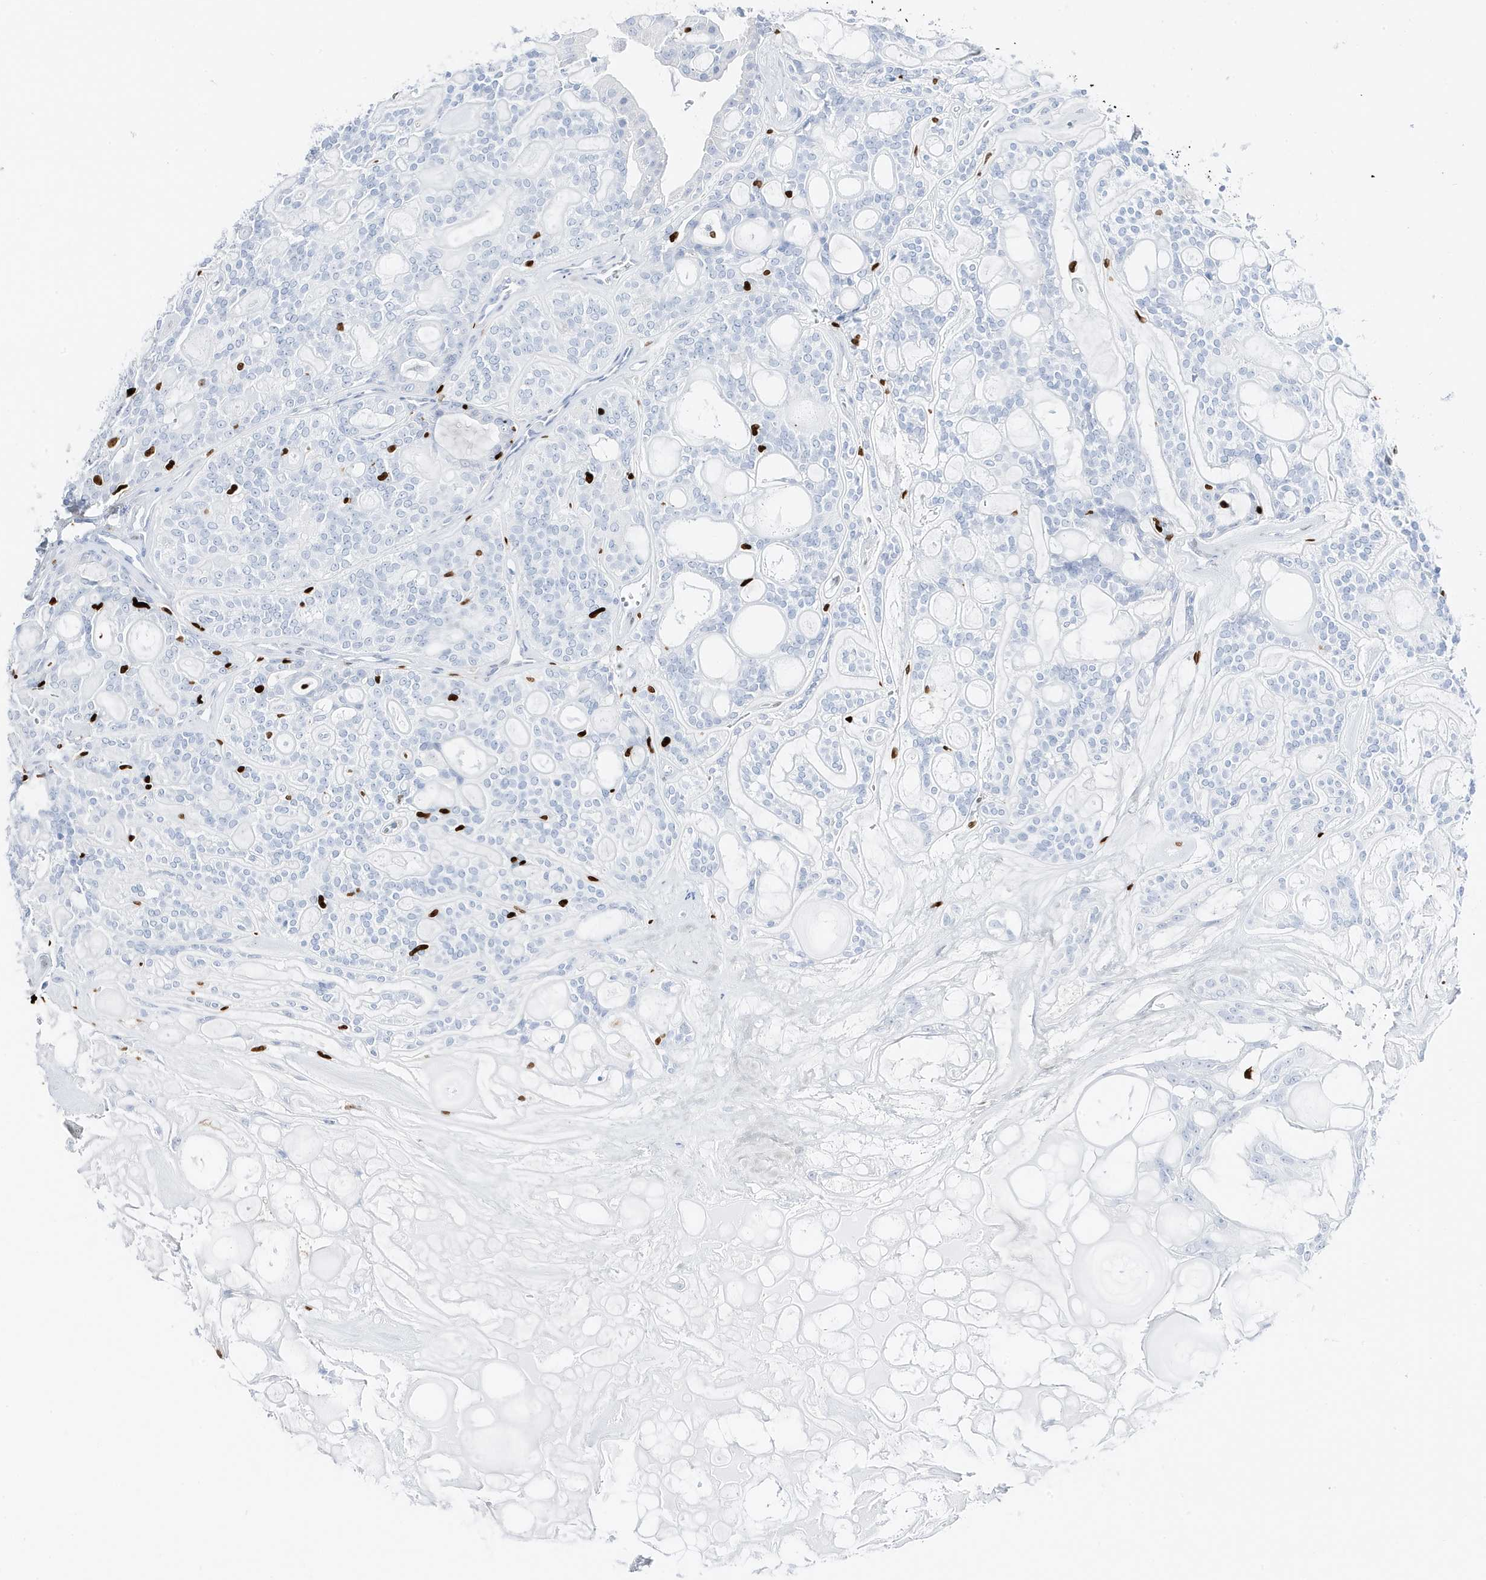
{"staining": {"intensity": "negative", "quantity": "none", "location": "none"}, "tissue": "head and neck cancer", "cell_type": "Tumor cells", "image_type": "cancer", "snomed": [{"axis": "morphology", "description": "Adenocarcinoma, NOS"}, {"axis": "topography", "description": "Head-Neck"}], "caption": "Tumor cells show no significant staining in head and neck cancer (adenocarcinoma).", "gene": "MNDA", "patient": {"sex": "male", "age": 66}}